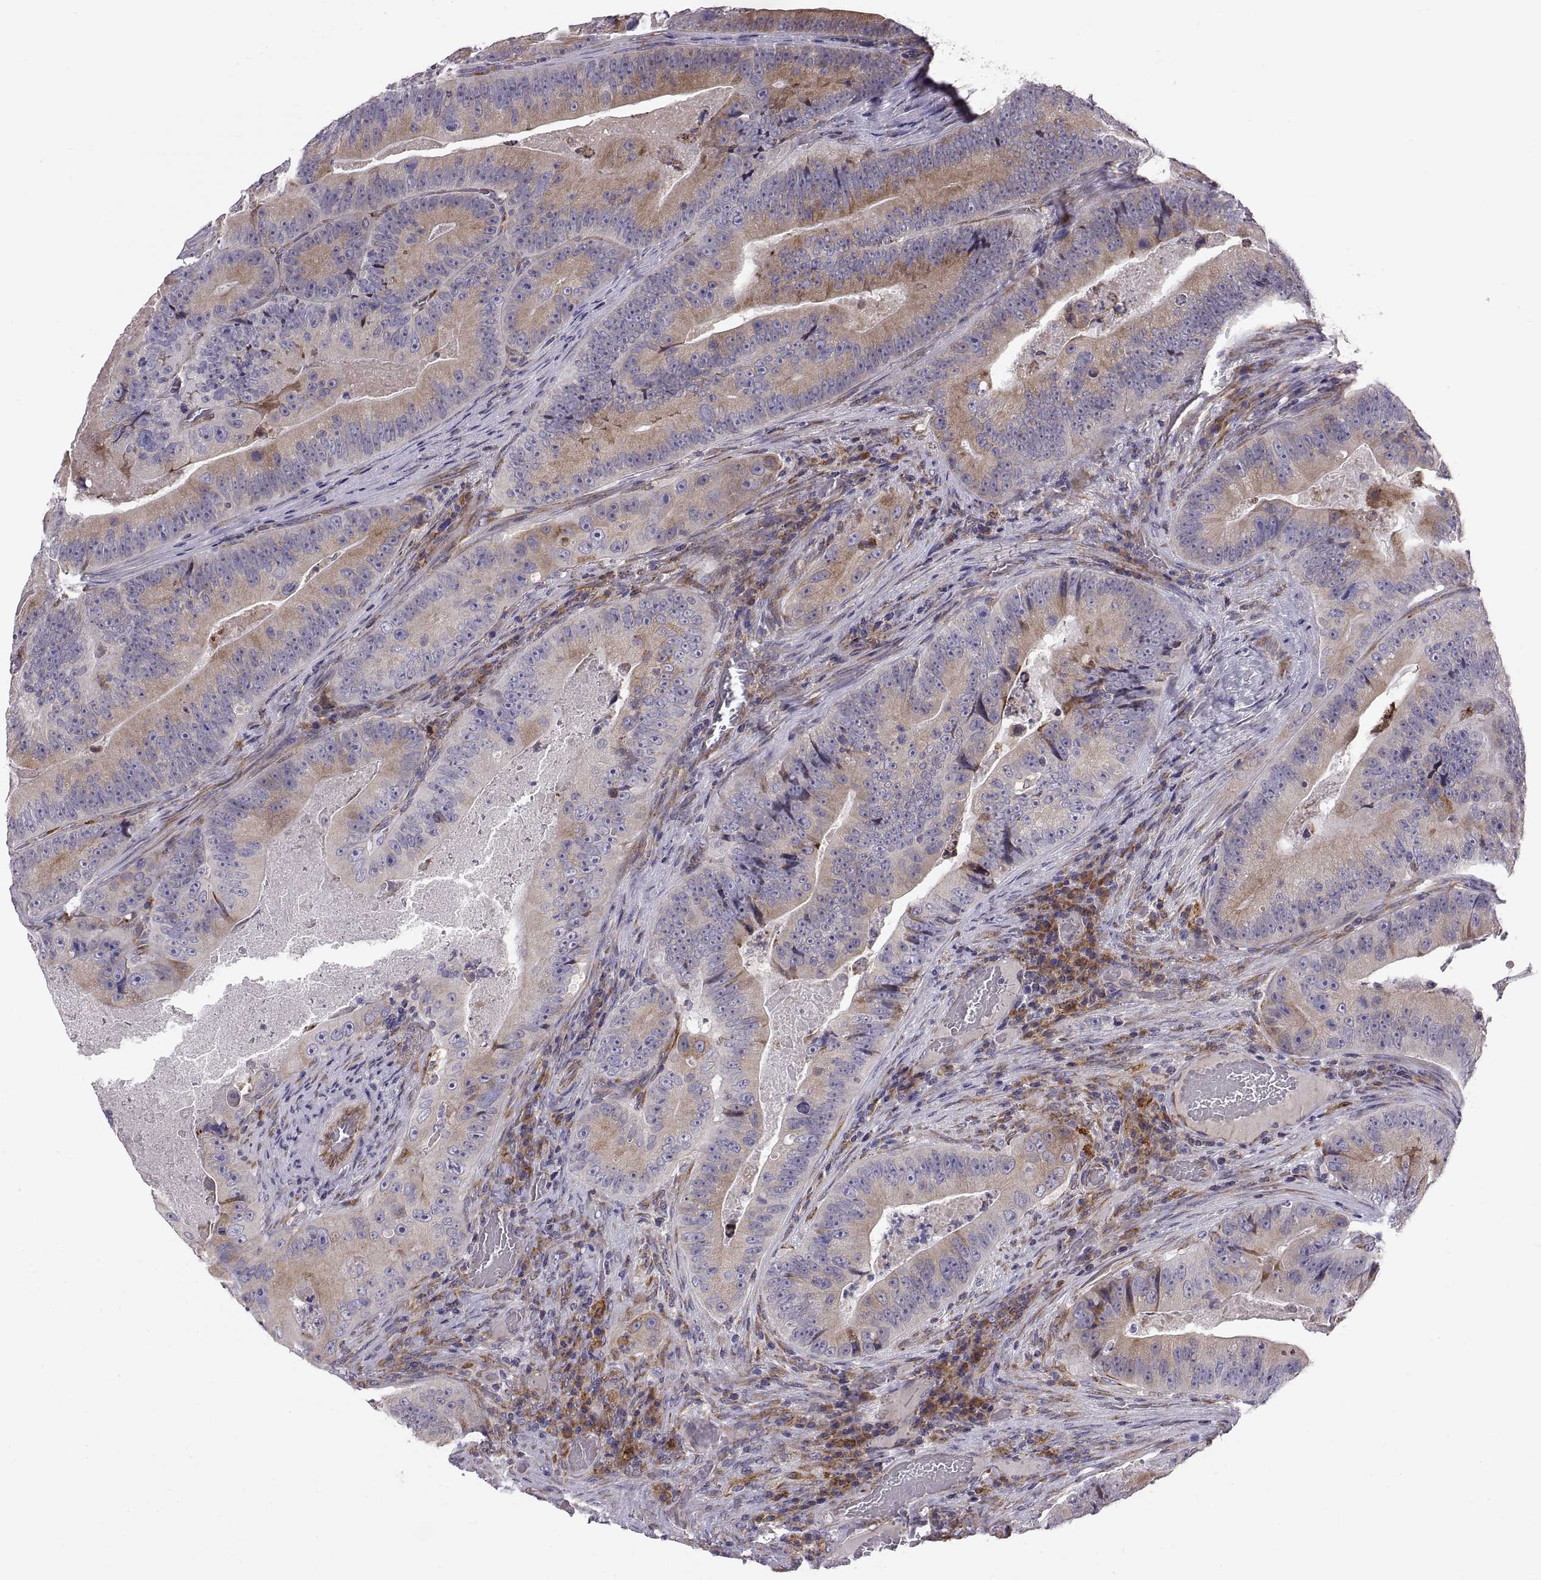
{"staining": {"intensity": "moderate", "quantity": "25%-75%", "location": "cytoplasmic/membranous"}, "tissue": "colorectal cancer", "cell_type": "Tumor cells", "image_type": "cancer", "snomed": [{"axis": "morphology", "description": "Adenocarcinoma, NOS"}, {"axis": "topography", "description": "Colon"}], "caption": "A photomicrograph of colorectal adenocarcinoma stained for a protein reveals moderate cytoplasmic/membranous brown staining in tumor cells. The protein of interest is shown in brown color, while the nuclei are stained blue.", "gene": "PLEKHB2", "patient": {"sex": "female", "age": 86}}